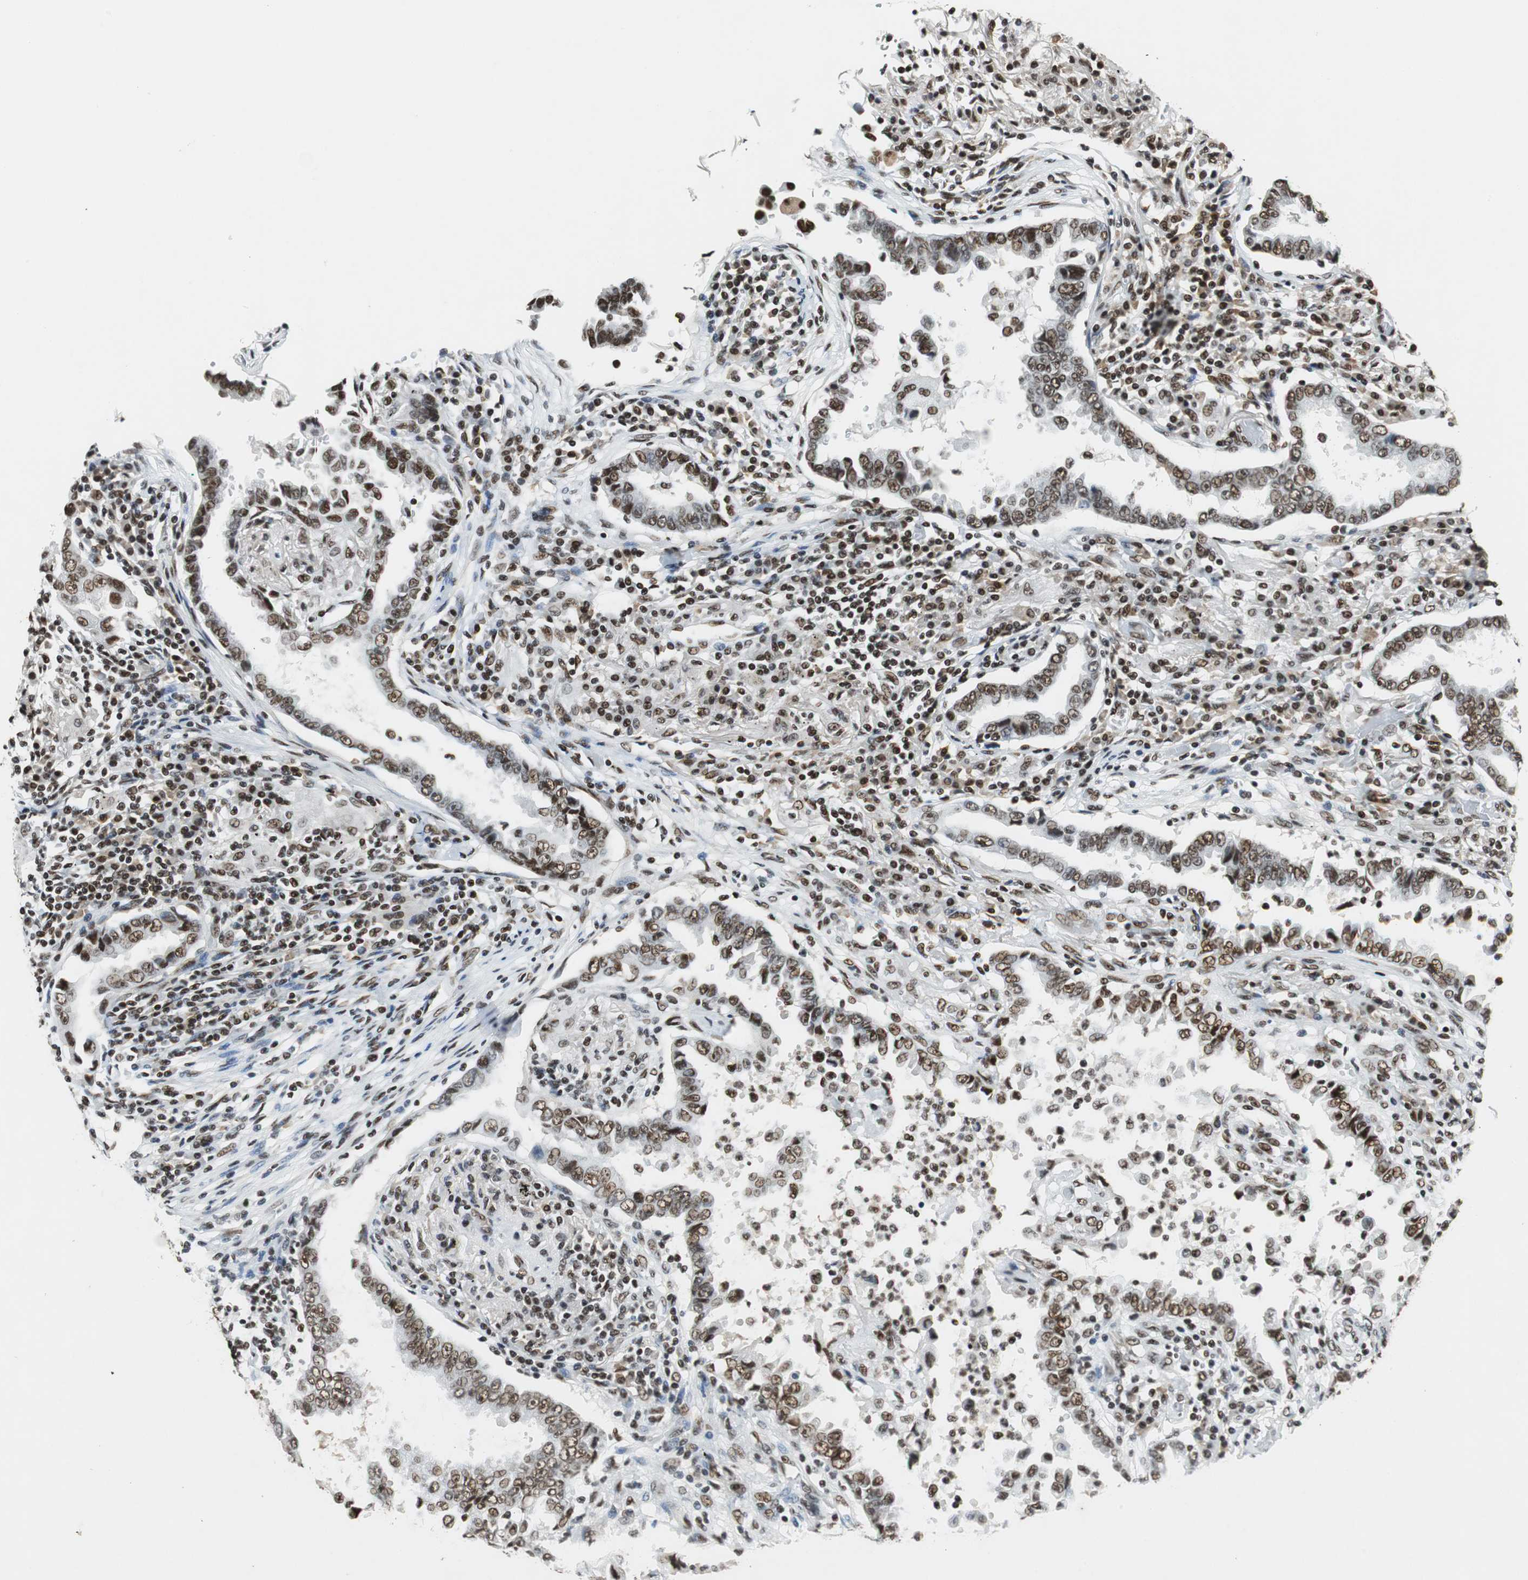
{"staining": {"intensity": "moderate", "quantity": ">75%", "location": "nuclear"}, "tissue": "lung cancer", "cell_type": "Tumor cells", "image_type": "cancer", "snomed": [{"axis": "morphology", "description": "Normal tissue, NOS"}, {"axis": "morphology", "description": "Inflammation, NOS"}, {"axis": "morphology", "description": "Adenocarcinoma, NOS"}, {"axis": "topography", "description": "Lung"}], "caption": "This micrograph exhibits immunohistochemistry staining of human lung adenocarcinoma, with medium moderate nuclear staining in about >75% of tumor cells.", "gene": "PRKDC", "patient": {"sex": "female", "age": 64}}